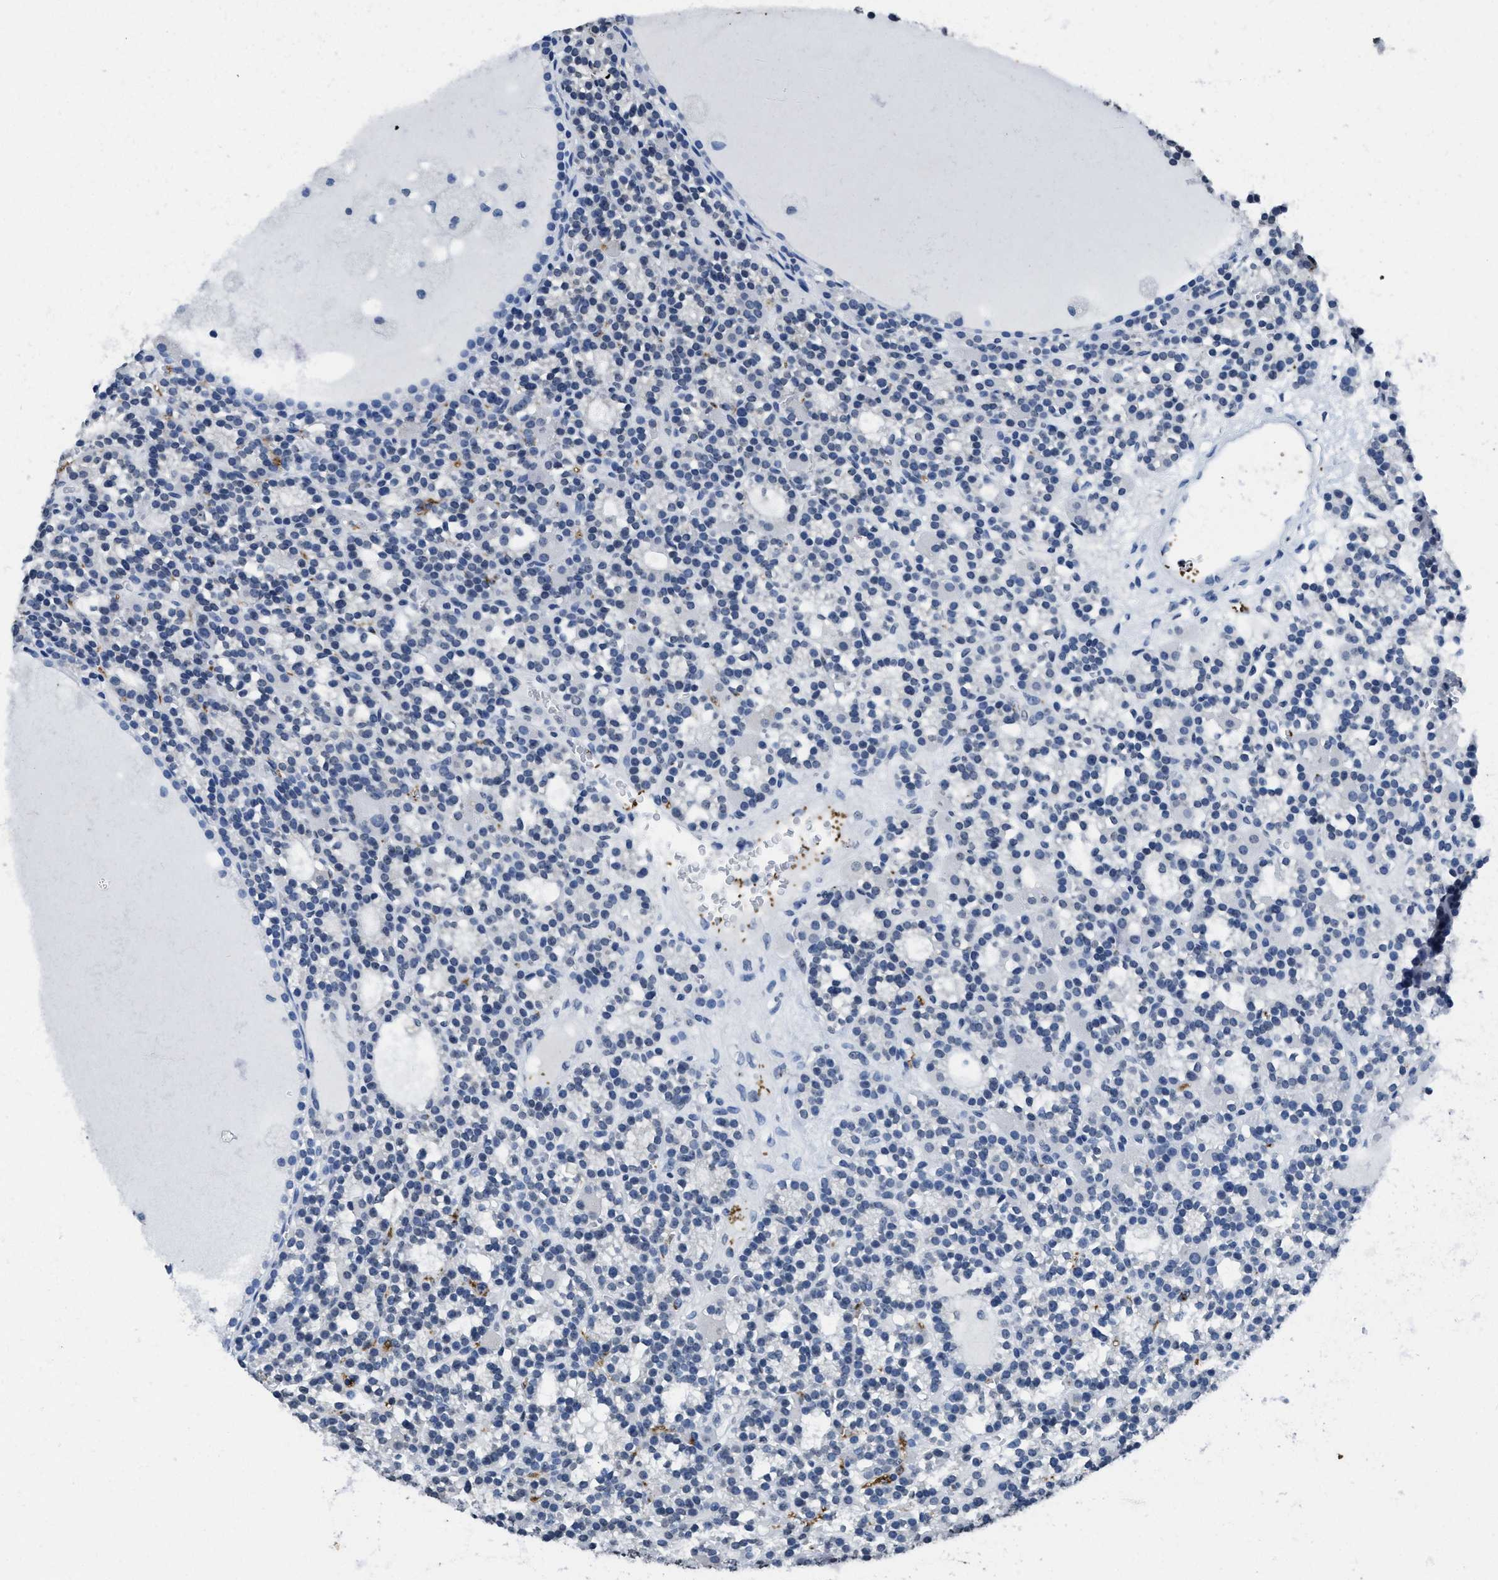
{"staining": {"intensity": "negative", "quantity": "none", "location": "none"}, "tissue": "parathyroid gland", "cell_type": "Glandular cells", "image_type": "normal", "snomed": [{"axis": "morphology", "description": "Normal tissue, NOS"}, {"axis": "morphology", "description": "Adenoma, NOS"}, {"axis": "topography", "description": "Parathyroid gland"}], "caption": "DAB (3,3'-diaminobenzidine) immunohistochemical staining of normal human parathyroid gland reveals no significant positivity in glandular cells. Brightfield microscopy of IHC stained with DAB (brown) and hematoxylin (blue), captured at high magnification.", "gene": "ITGA2B", "patient": {"sex": "female", "age": 58}}